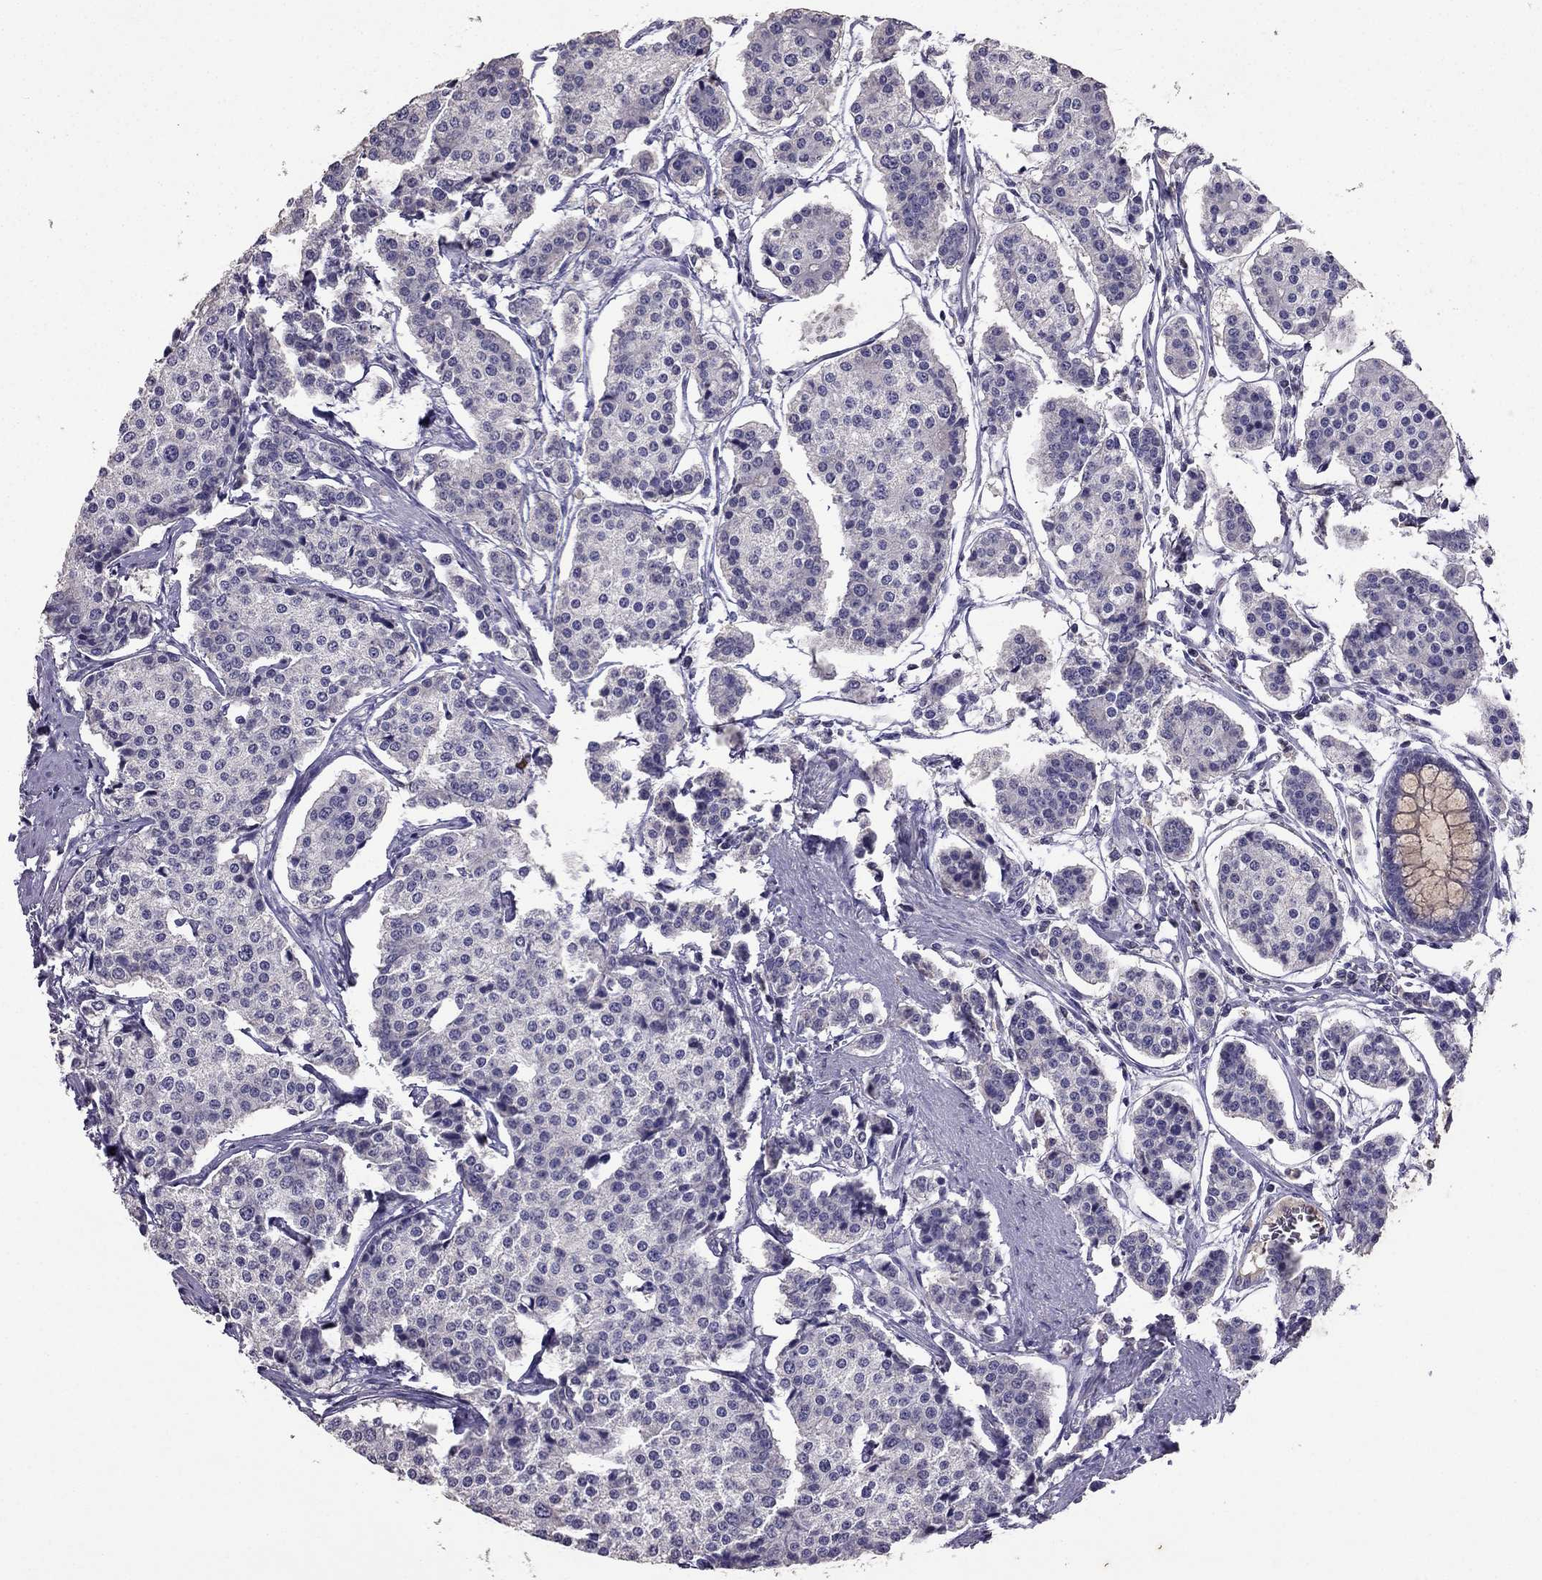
{"staining": {"intensity": "negative", "quantity": "none", "location": "none"}, "tissue": "carcinoid", "cell_type": "Tumor cells", "image_type": "cancer", "snomed": [{"axis": "morphology", "description": "Carcinoid, malignant, NOS"}, {"axis": "topography", "description": "Small intestine"}], "caption": "Protein analysis of carcinoid displays no significant staining in tumor cells.", "gene": "RFLNB", "patient": {"sex": "female", "age": 65}}